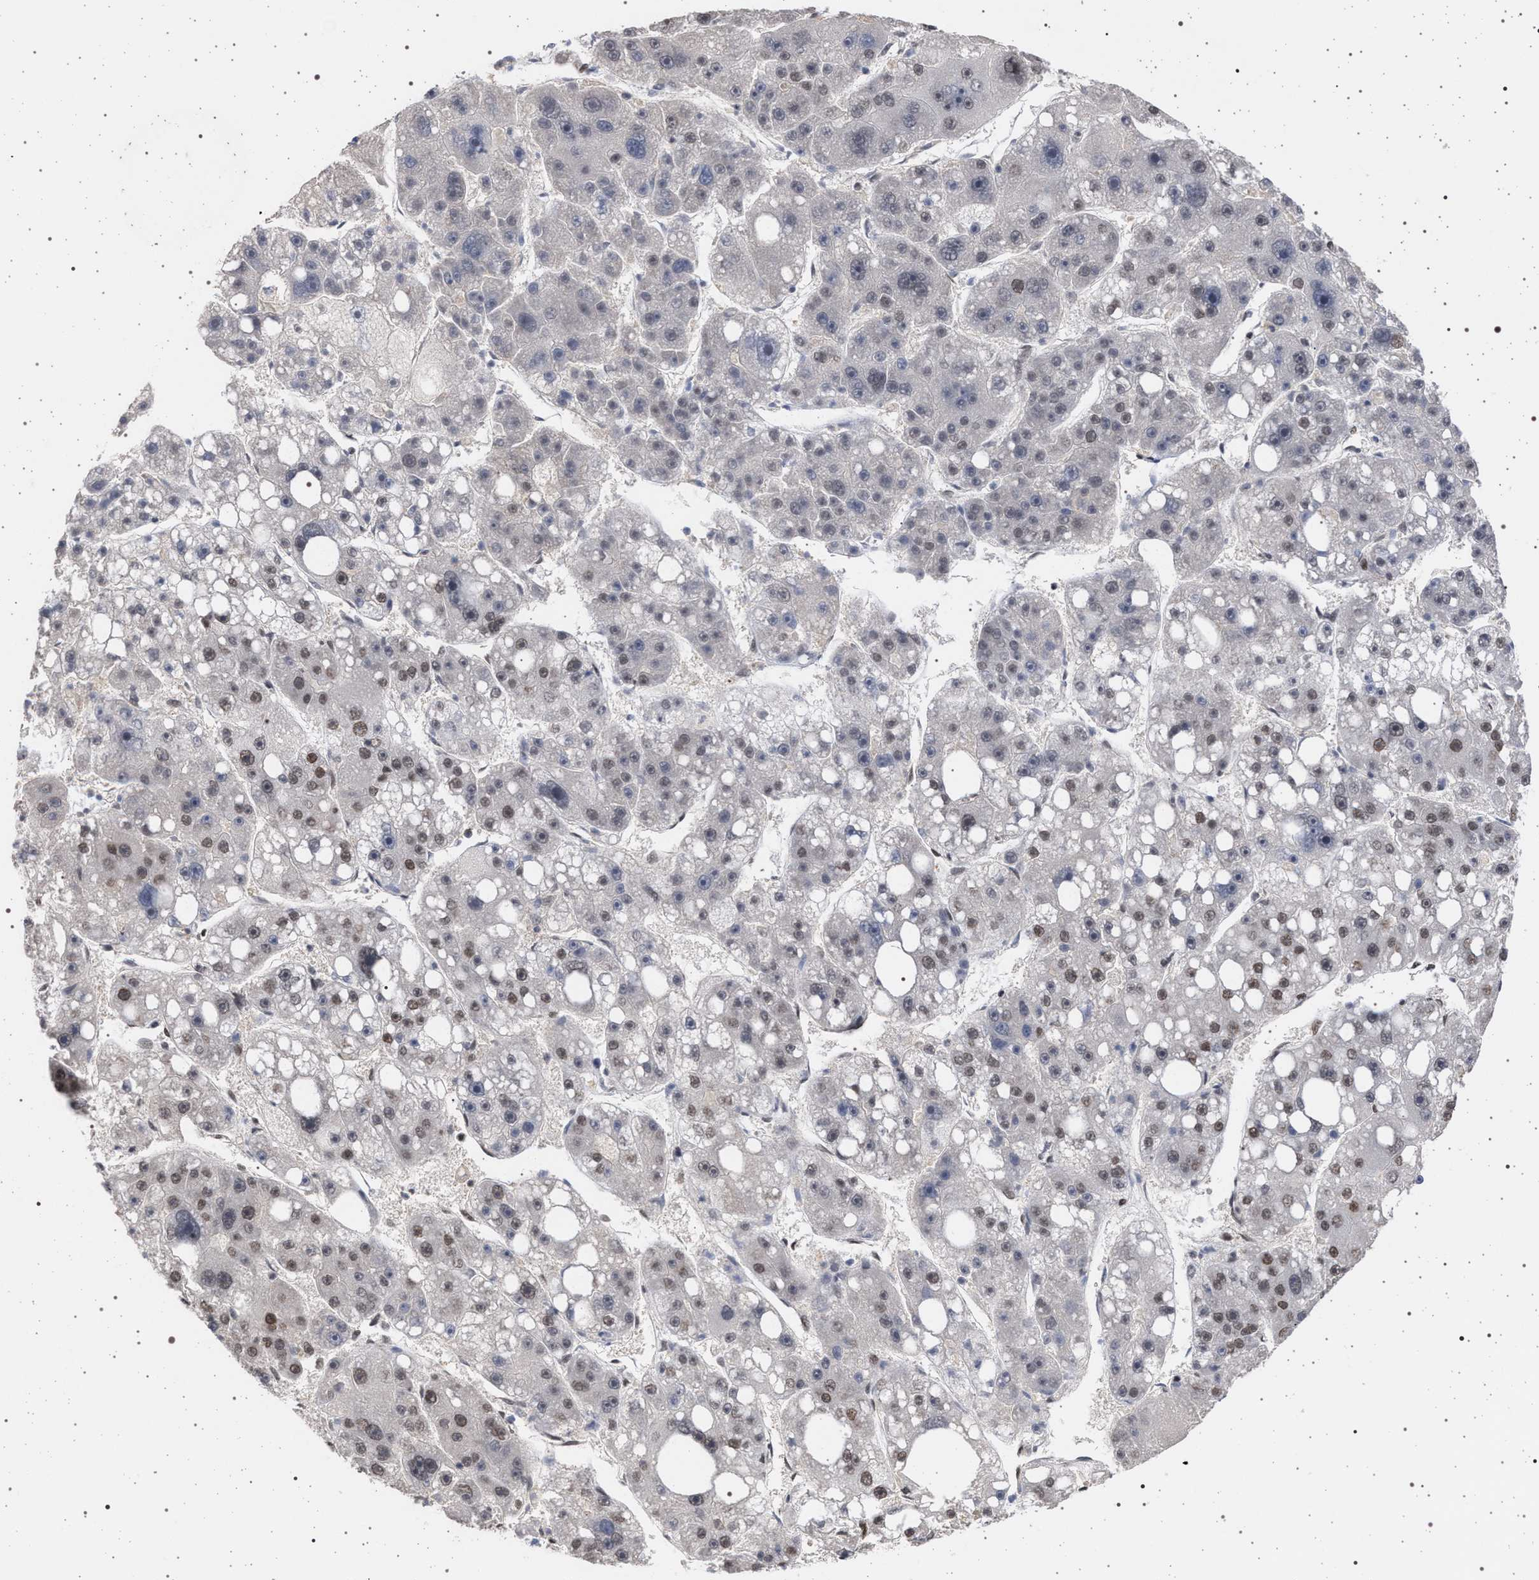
{"staining": {"intensity": "weak", "quantity": "<25%", "location": "nuclear"}, "tissue": "liver cancer", "cell_type": "Tumor cells", "image_type": "cancer", "snomed": [{"axis": "morphology", "description": "Carcinoma, Hepatocellular, NOS"}, {"axis": "topography", "description": "Liver"}], "caption": "Tumor cells are negative for protein expression in human hepatocellular carcinoma (liver).", "gene": "PHF12", "patient": {"sex": "female", "age": 61}}